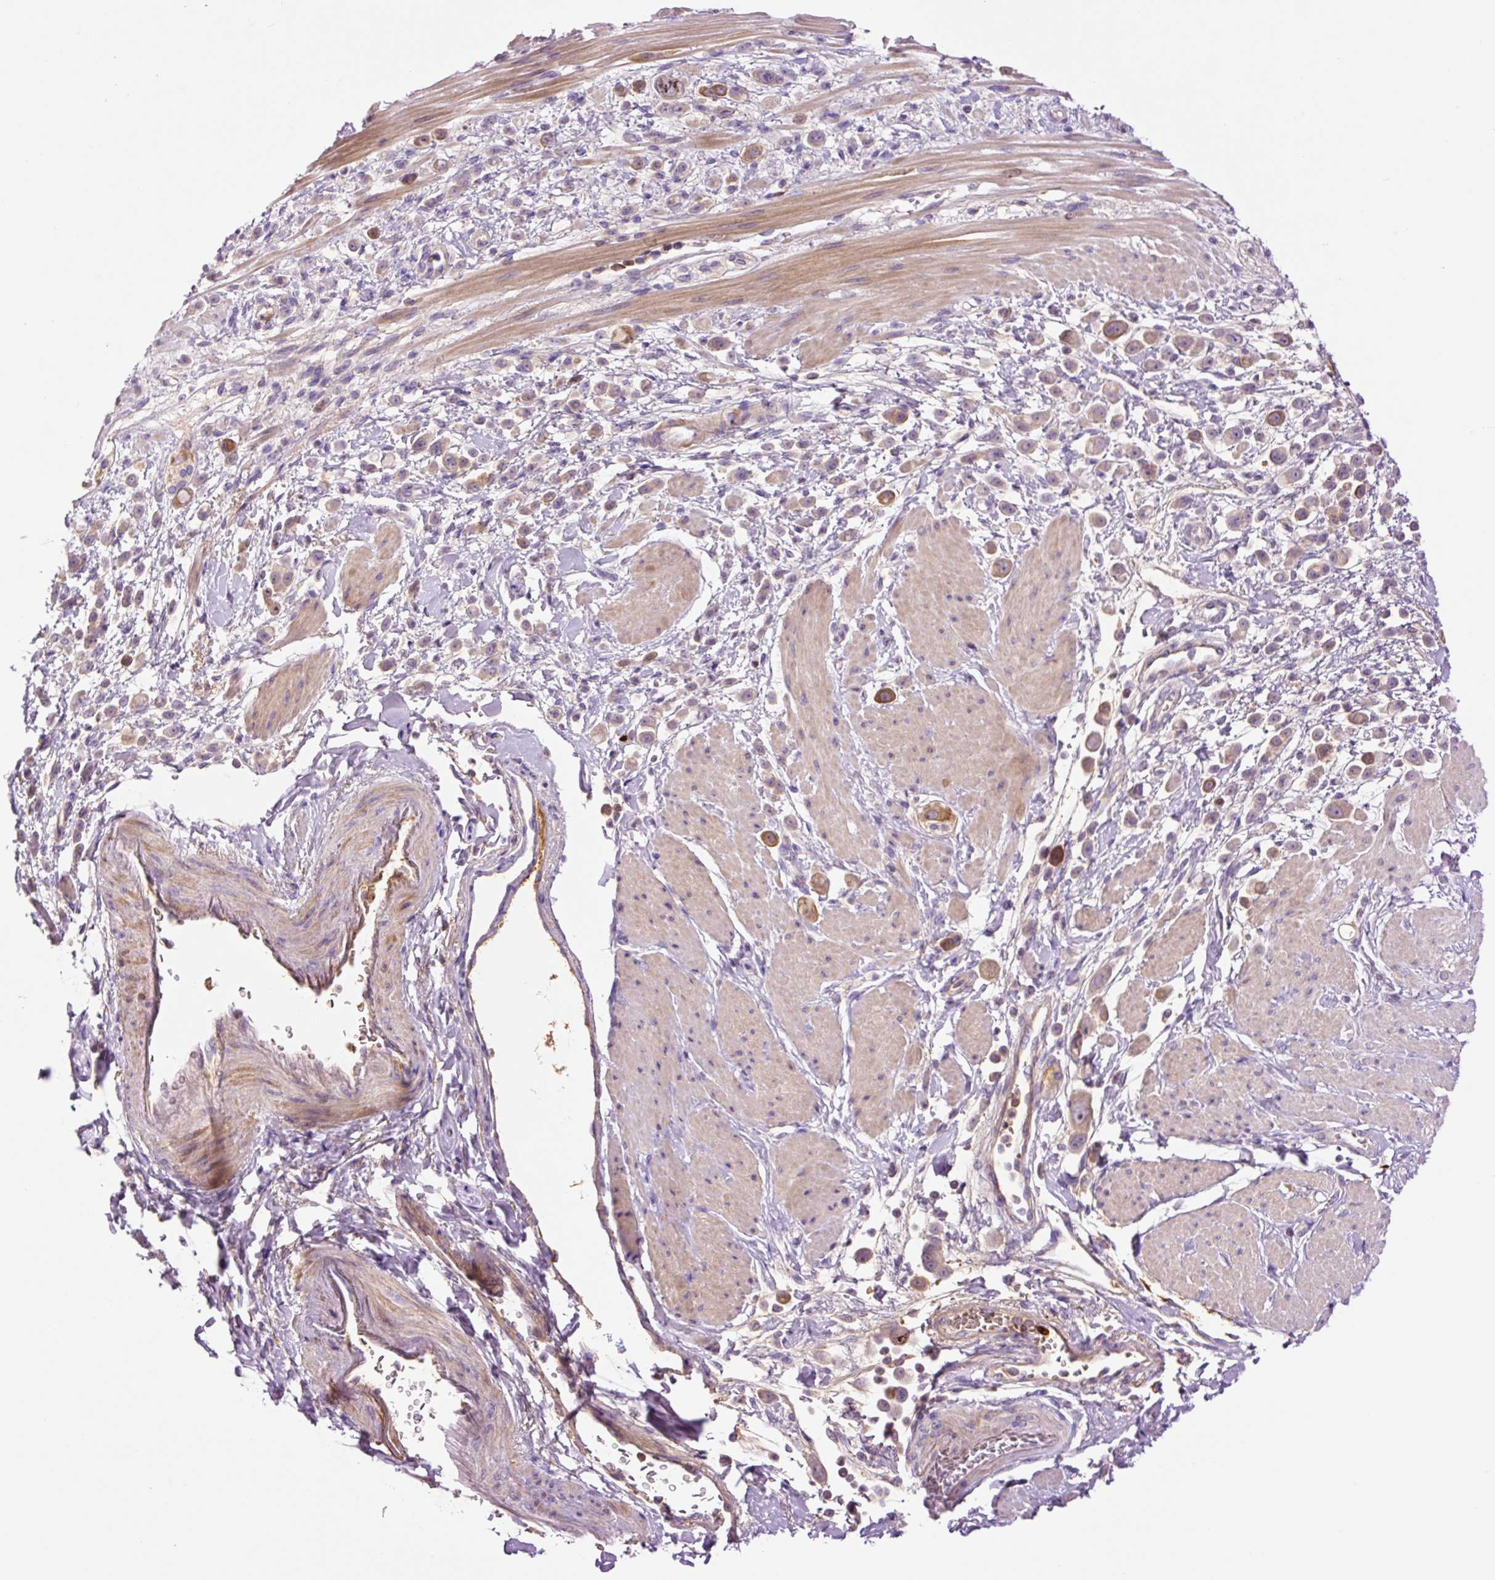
{"staining": {"intensity": "moderate", "quantity": "25%-75%", "location": "cytoplasmic/membranous,nuclear"}, "tissue": "pancreatic cancer", "cell_type": "Tumor cells", "image_type": "cancer", "snomed": [{"axis": "morphology", "description": "Normal tissue, NOS"}, {"axis": "morphology", "description": "Adenocarcinoma, NOS"}, {"axis": "topography", "description": "Pancreas"}], "caption": "IHC staining of pancreatic cancer, which demonstrates medium levels of moderate cytoplasmic/membranous and nuclear expression in approximately 25%-75% of tumor cells indicating moderate cytoplasmic/membranous and nuclear protein staining. The staining was performed using DAB (3,3'-diaminobenzidine) (brown) for protein detection and nuclei were counterstained in hematoxylin (blue).", "gene": "DPPA4", "patient": {"sex": "female", "age": 64}}